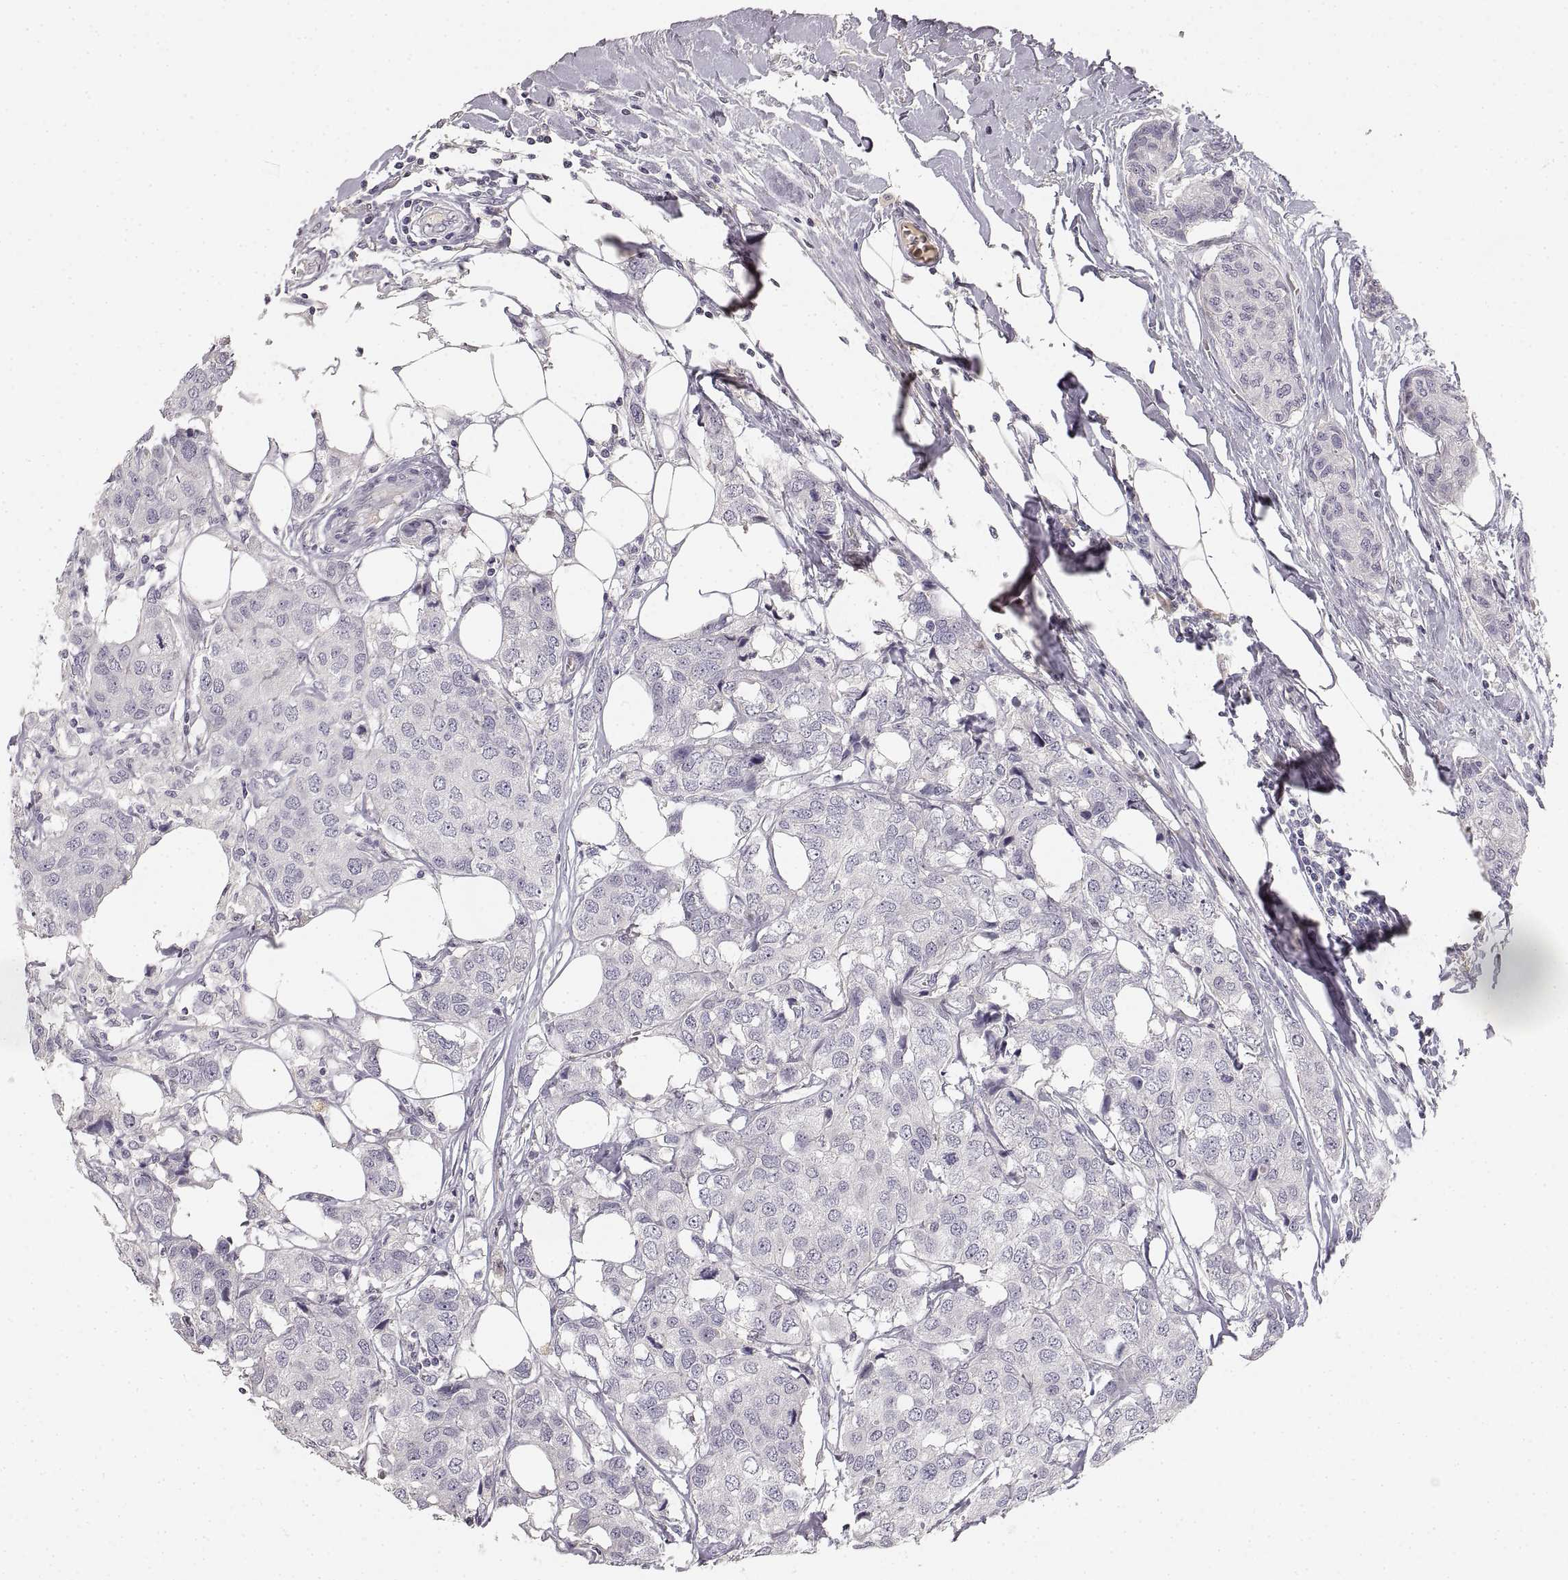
{"staining": {"intensity": "negative", "quantity": "none", "location": "none"}, "tissue": "breast cancer", "cell_type": "Tumor cells", "image_type": "cancer", "snomed": [{"axis": "morphology", "description": "Duct carcinoma"}, {"axis": "topography", "description": "Breast"}], "caption": "Tumor cells are negative for brown protein staining in breast cancer (invasive ductal carcinoma).", "gene": "RUNDC3A", "patient": {"sex": "female", "age": 80}}